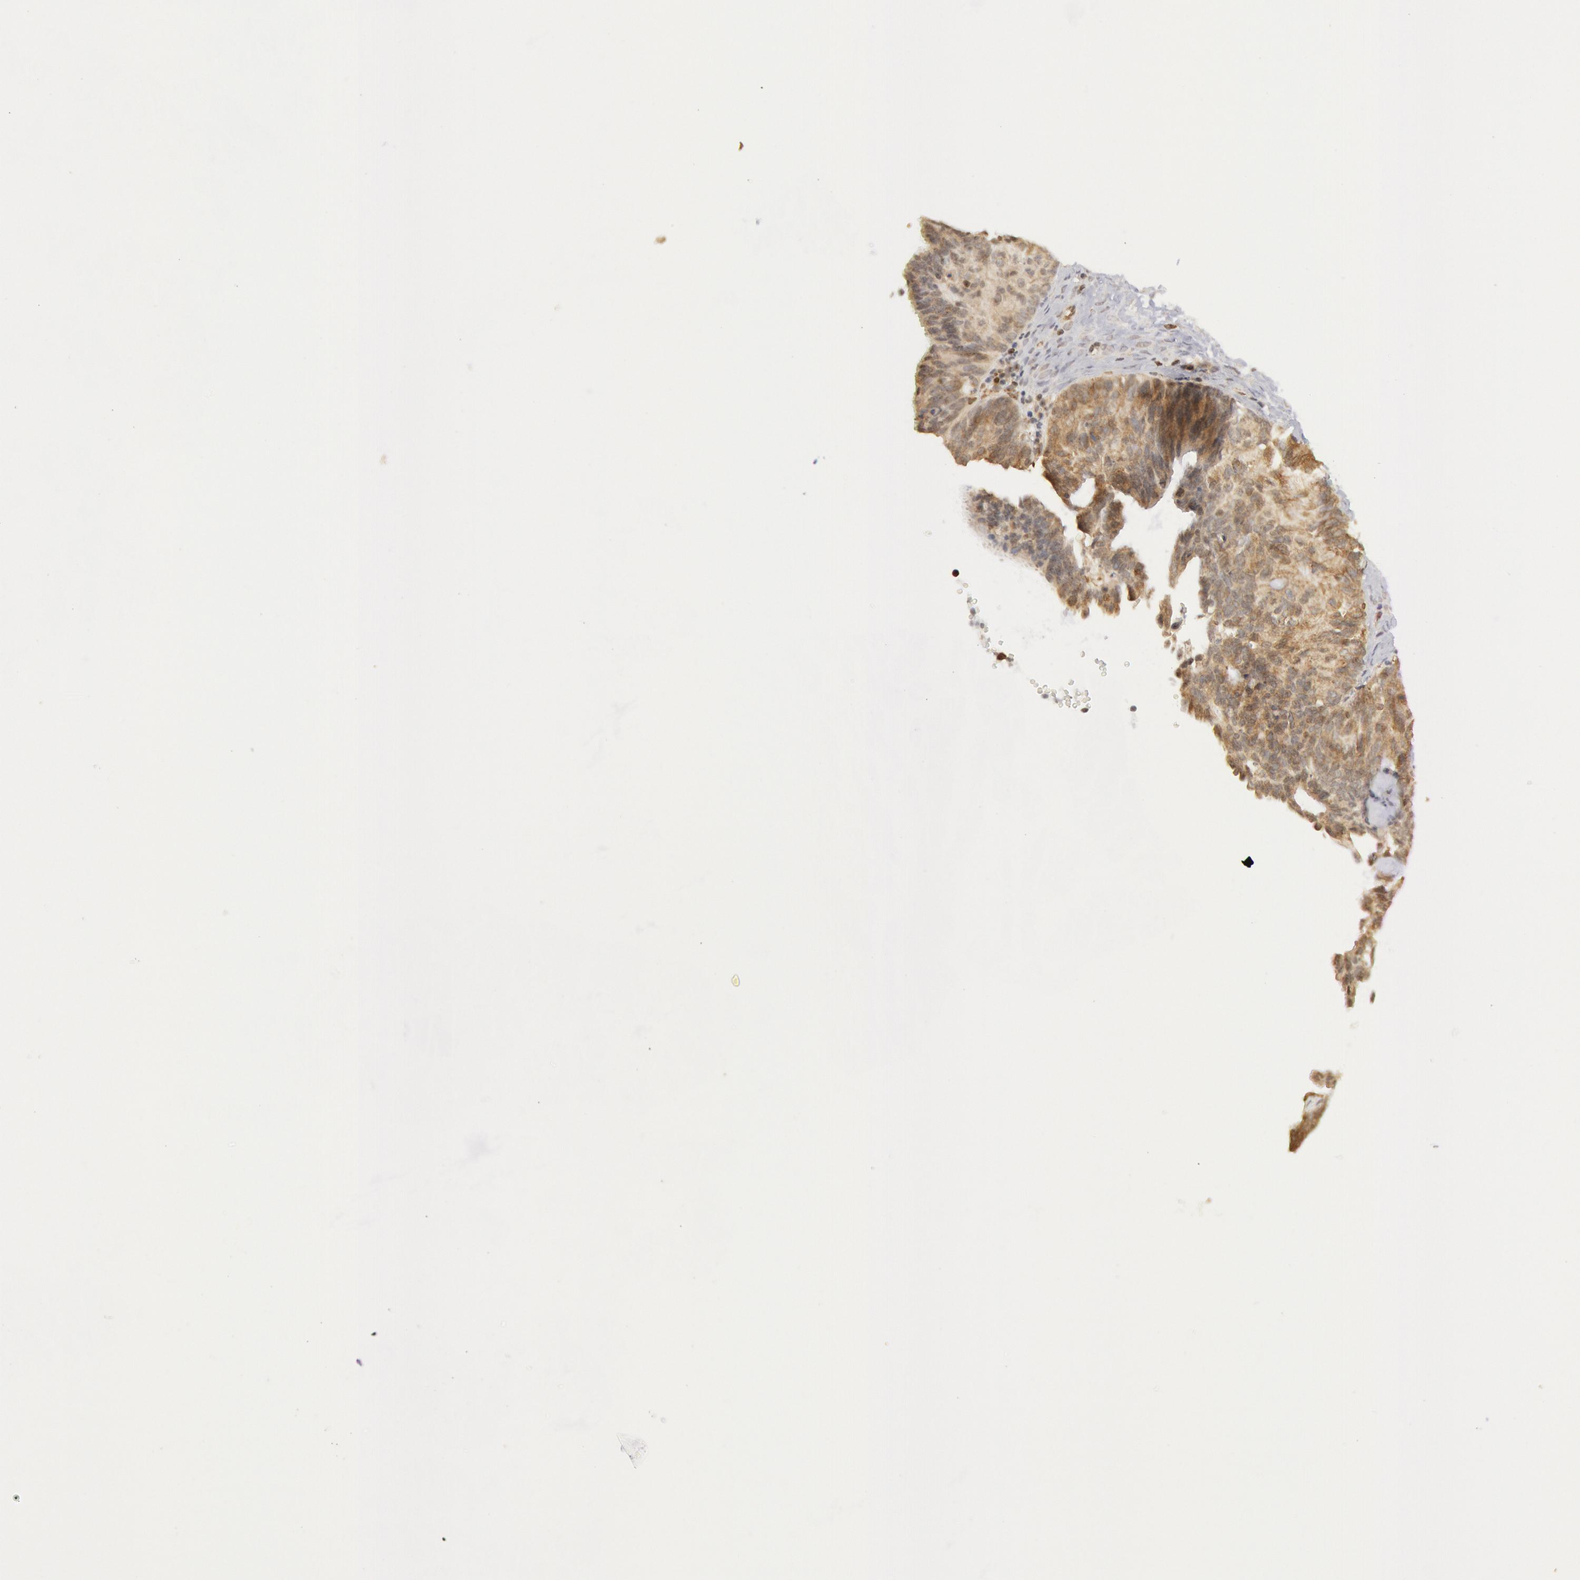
{"staining": {"intensity": "weak", "quantity": ">75%", "location": "cytoplasmic/membranous"}, "tissue": "ovarian cancer", "cell_type": "Tumor cells", "image_type": "cancer", "snomed": [{"axis": "morphology", "description": "Carcinoma, endometroid"}, {"axis": "topography", "description": "Ovary"}], "caption": "There is low levels of weak cytoplasmic/membranous expression in tumor cells of ovarian cancer (endometroid carcinoma), as demonstrated by immunohistochemical staining (brown color).", "gene": "TAP2", "patient": {"sex": "female", "age": 52}}